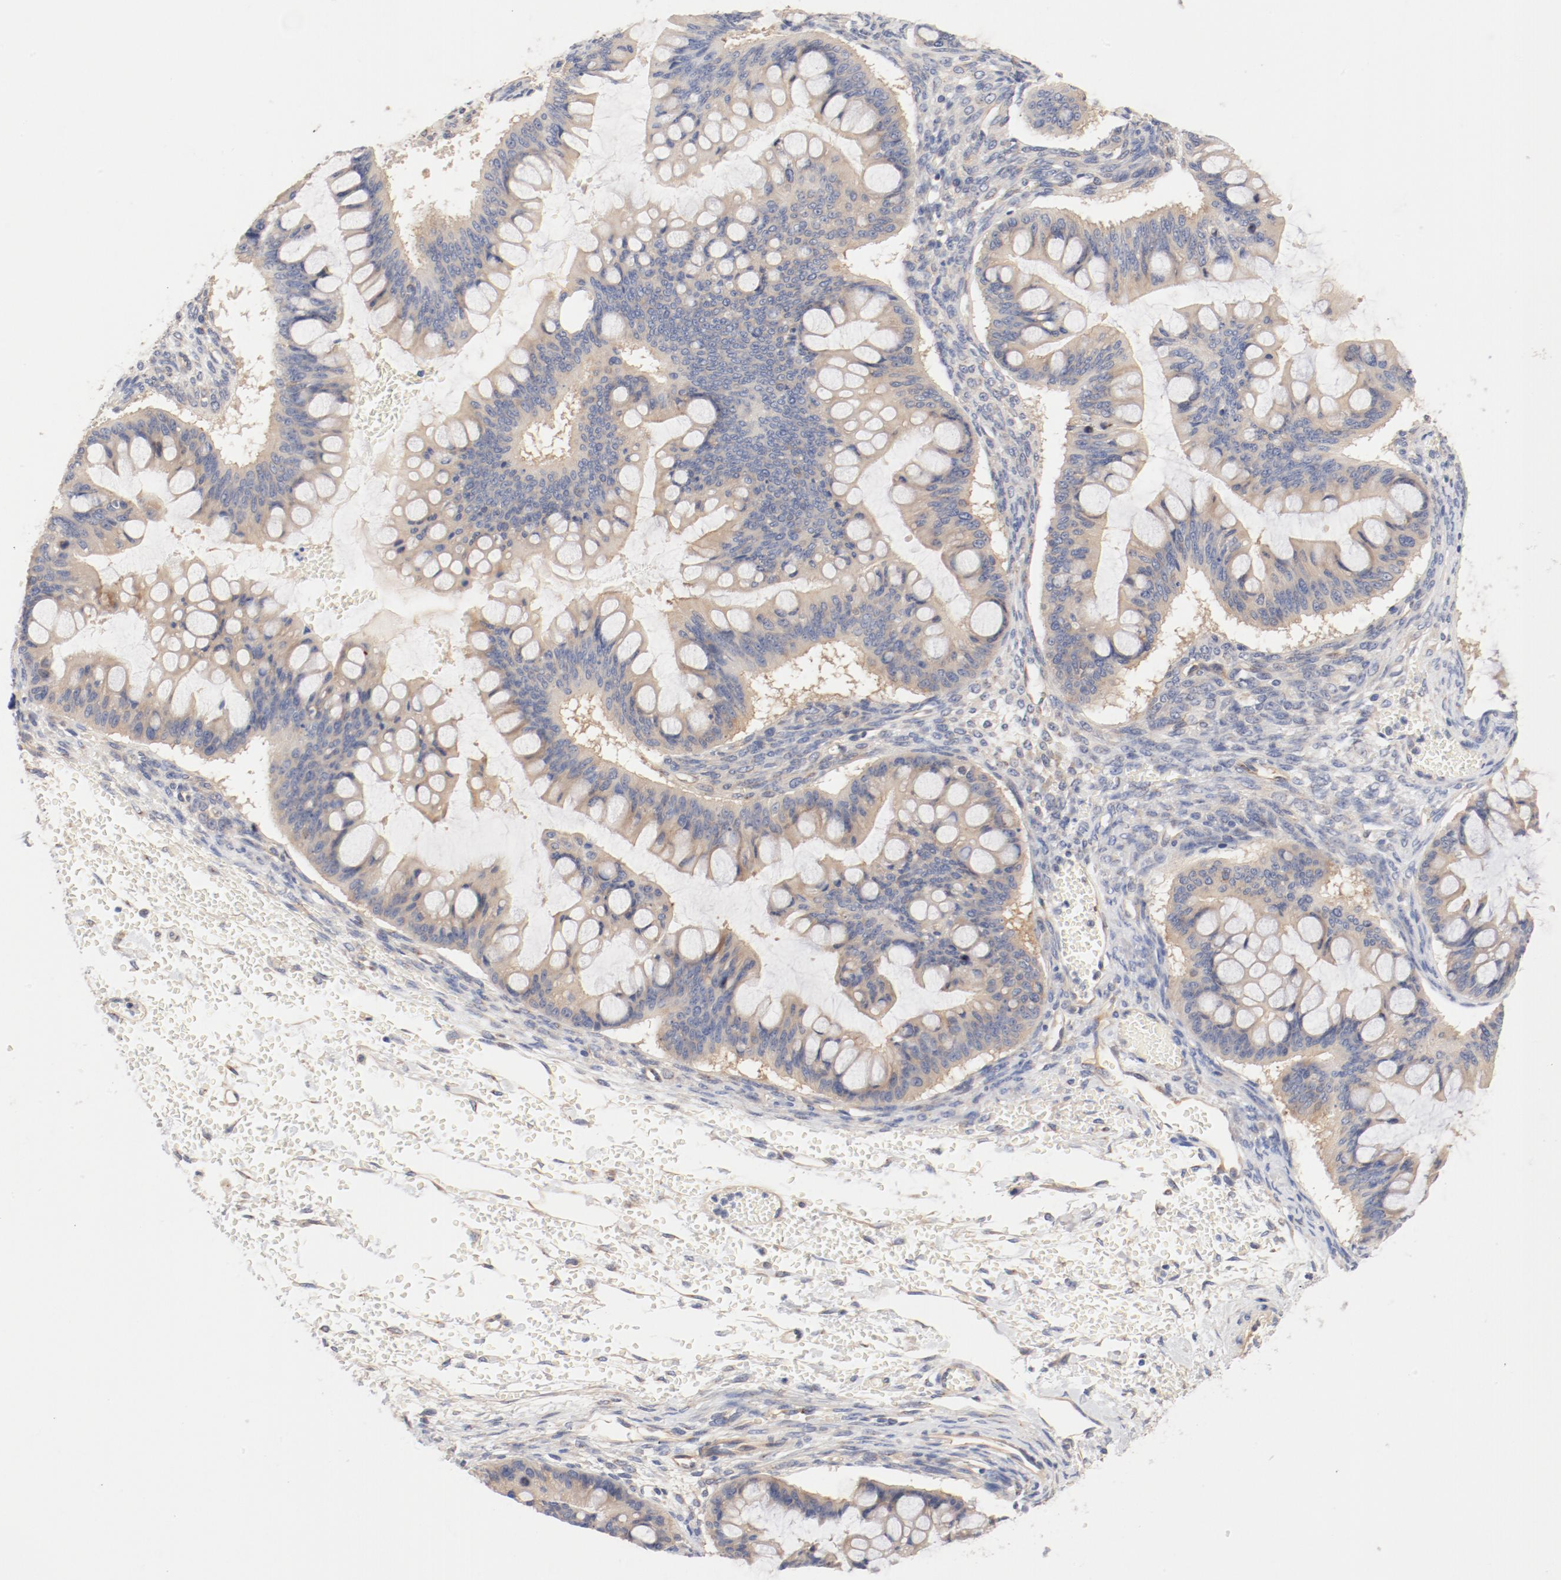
{"staining": {"intensity": "weak", "quantity": "25%-75%", "location": "cytoplasmic/membranous"}, "tissue": "ovarian cancer", "cell_type": "Tumor cells", "image_type": "cancer", "snomed": [{"axis": "morphology", "description": "Cystadenocarcinoma, mucinous, NOS"}, {"axis": "topography", "description": "Ovary"}], "caption": "Ovarian cancer (mucinous cystadenocarcinoma) stained for a protein (brown) shows weak cytoplasmic/membranous positive expression in approximately 25%-75% of tumor cells.", "gene": "DYNC1H1", "patient": {"sex": "female", "age": 73}}